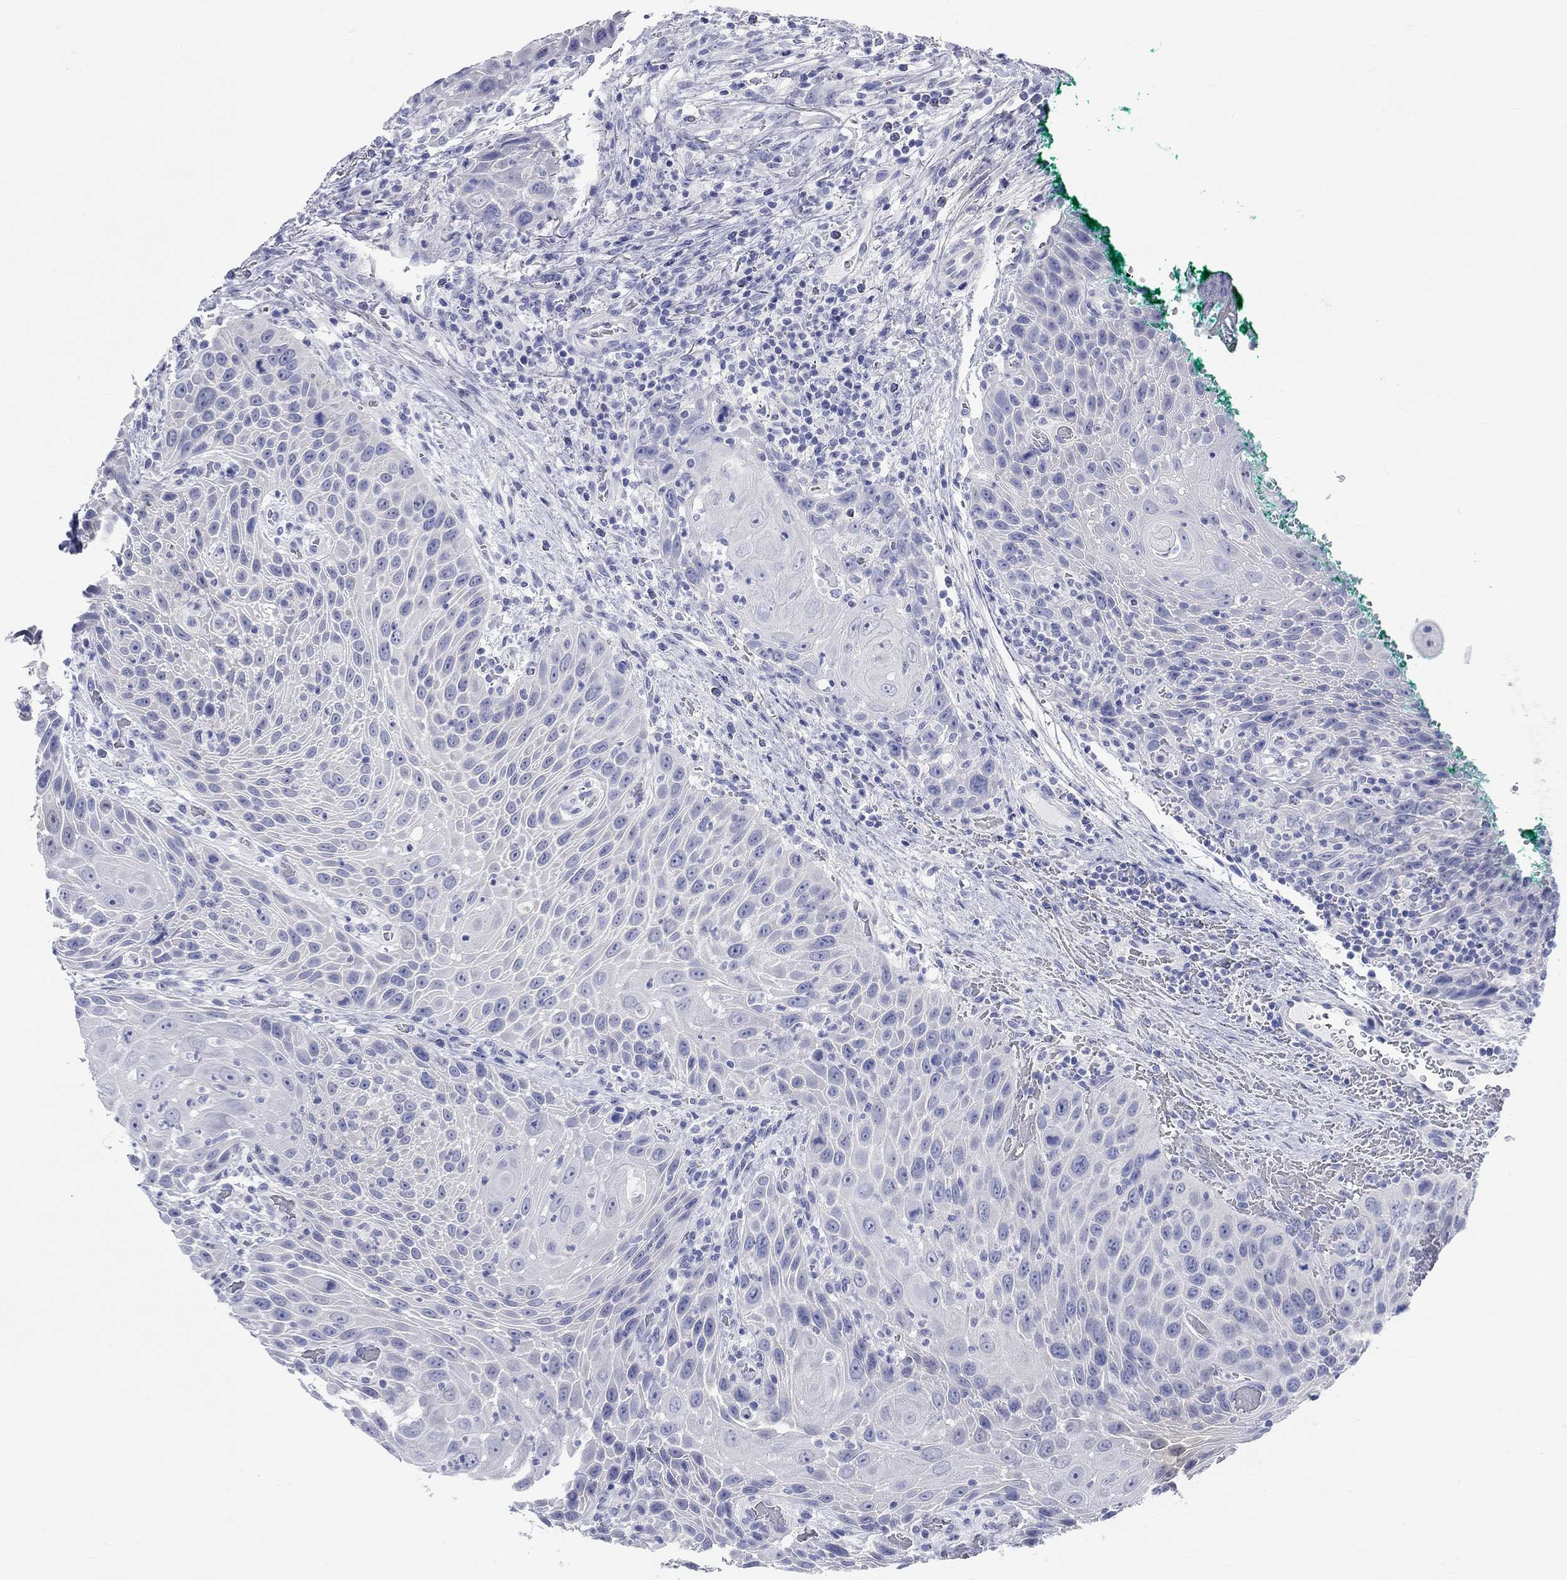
{"staining": {"intensity": "negative", "quantity": "none", "location": "none"}, "tissue": "head and neck cancer", "cell_type": "Tumor cells", "image_type": "cancer", "snomed": [{"axis": "morphology", "description": "Squamous cell carcinoma, NOS"}, {"axis": "topography", "description": "Head-Neck"}], "caption": "DAB immunohistochemical staining of human head and neck cancer shows no significant staining in tumor cells.", "gene": "SPATA9", "patient": {"sex": "male", "age": 69}}